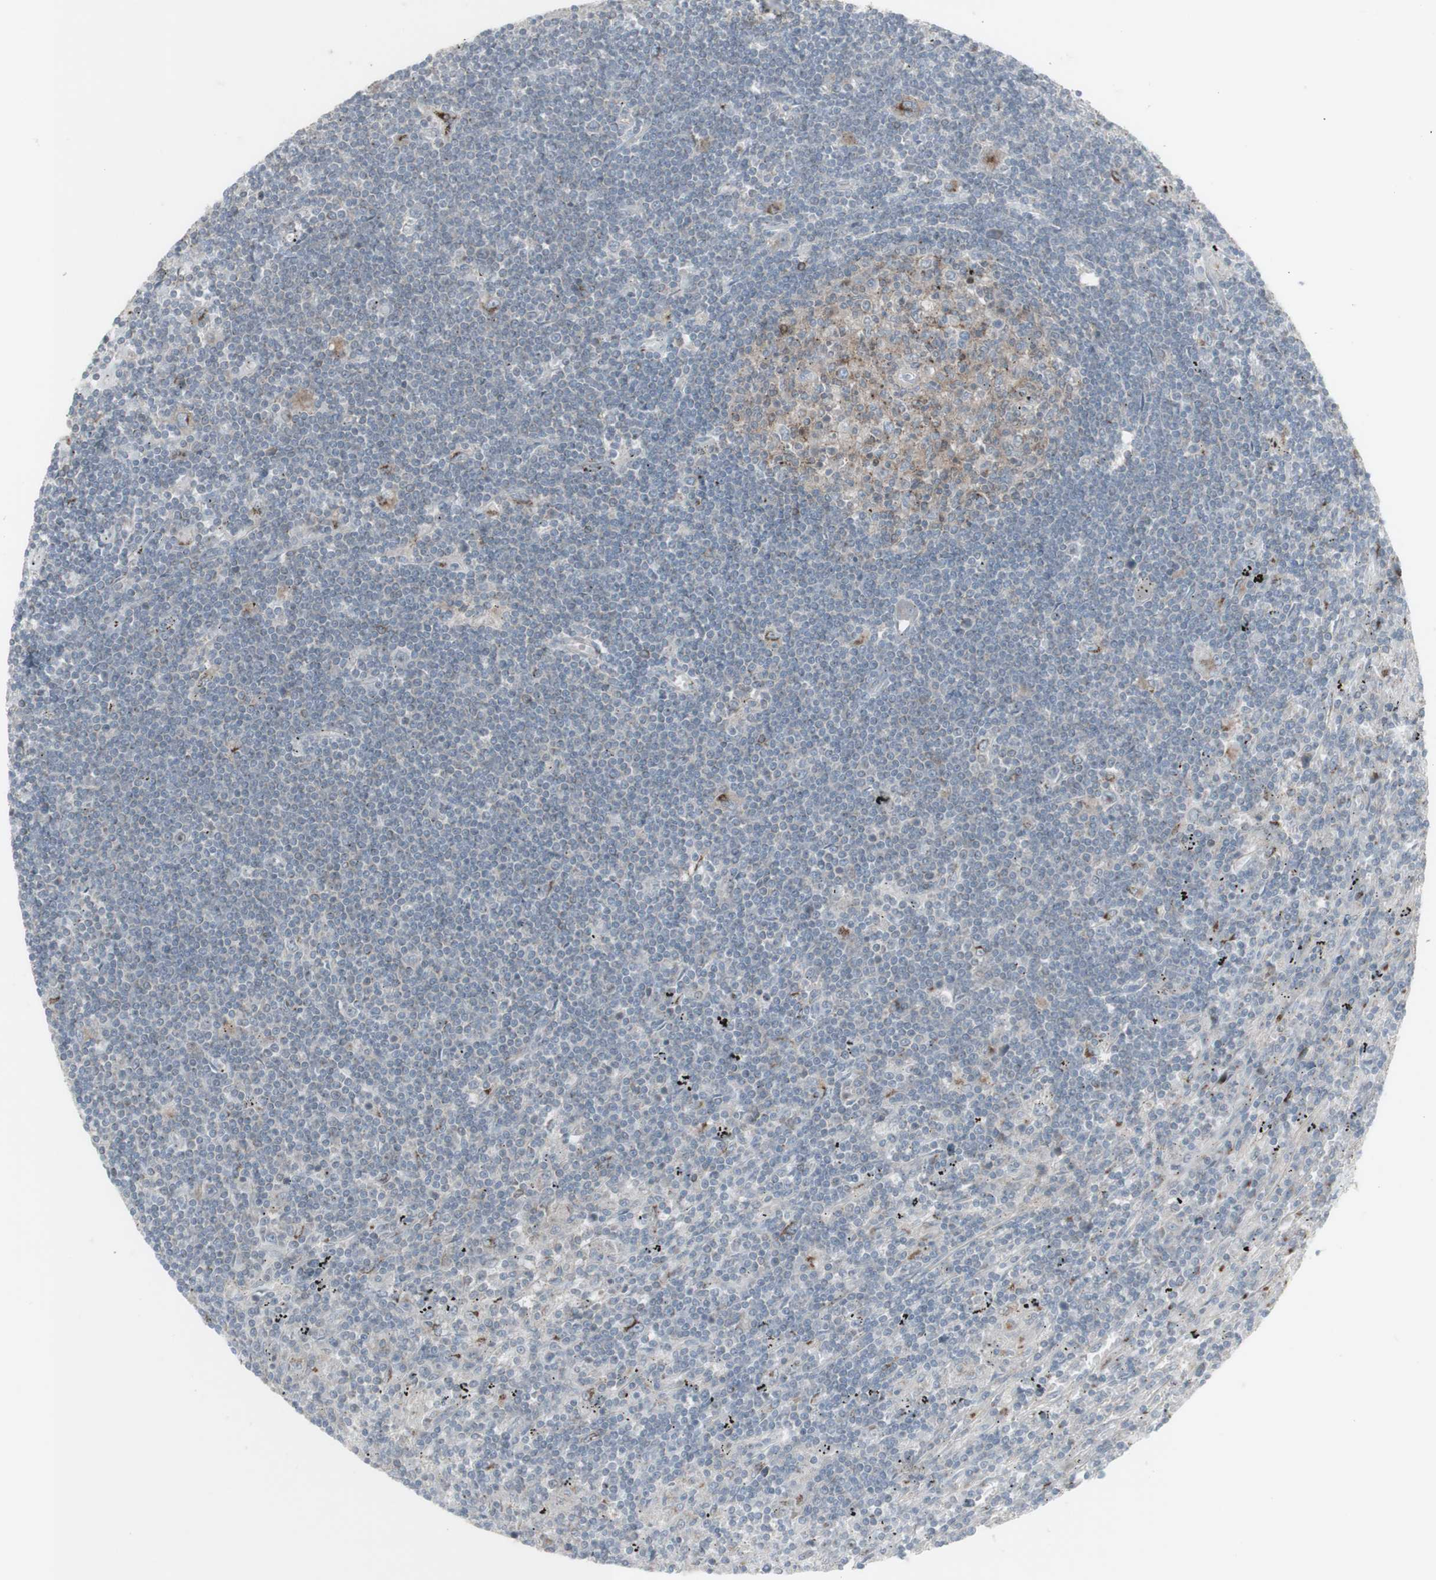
{"staining": {"intensity": "weak", "quantity": "<25%", "location": "cytoplasmic/membranous"}, "tissue": "lymphoma", "cell_type": "Tumor cells", "image_type": "cancer", "snomed": [{"axis": "morphology", "description": "Malignant lymphoma, non-Hodgkin's type, Low grade"}, {"axis": "topography", "description": "Spleen"}], "caption": "Immunohistochemistry (IHC) histopathology image of neoplastic tissue: lymphoma stained with DAB (3,3'-diaminobenzidine) displays no significant protein staining in tumor cells.", "gene": "GALNT6", "patient": {"sex": "male", "age": 76}}